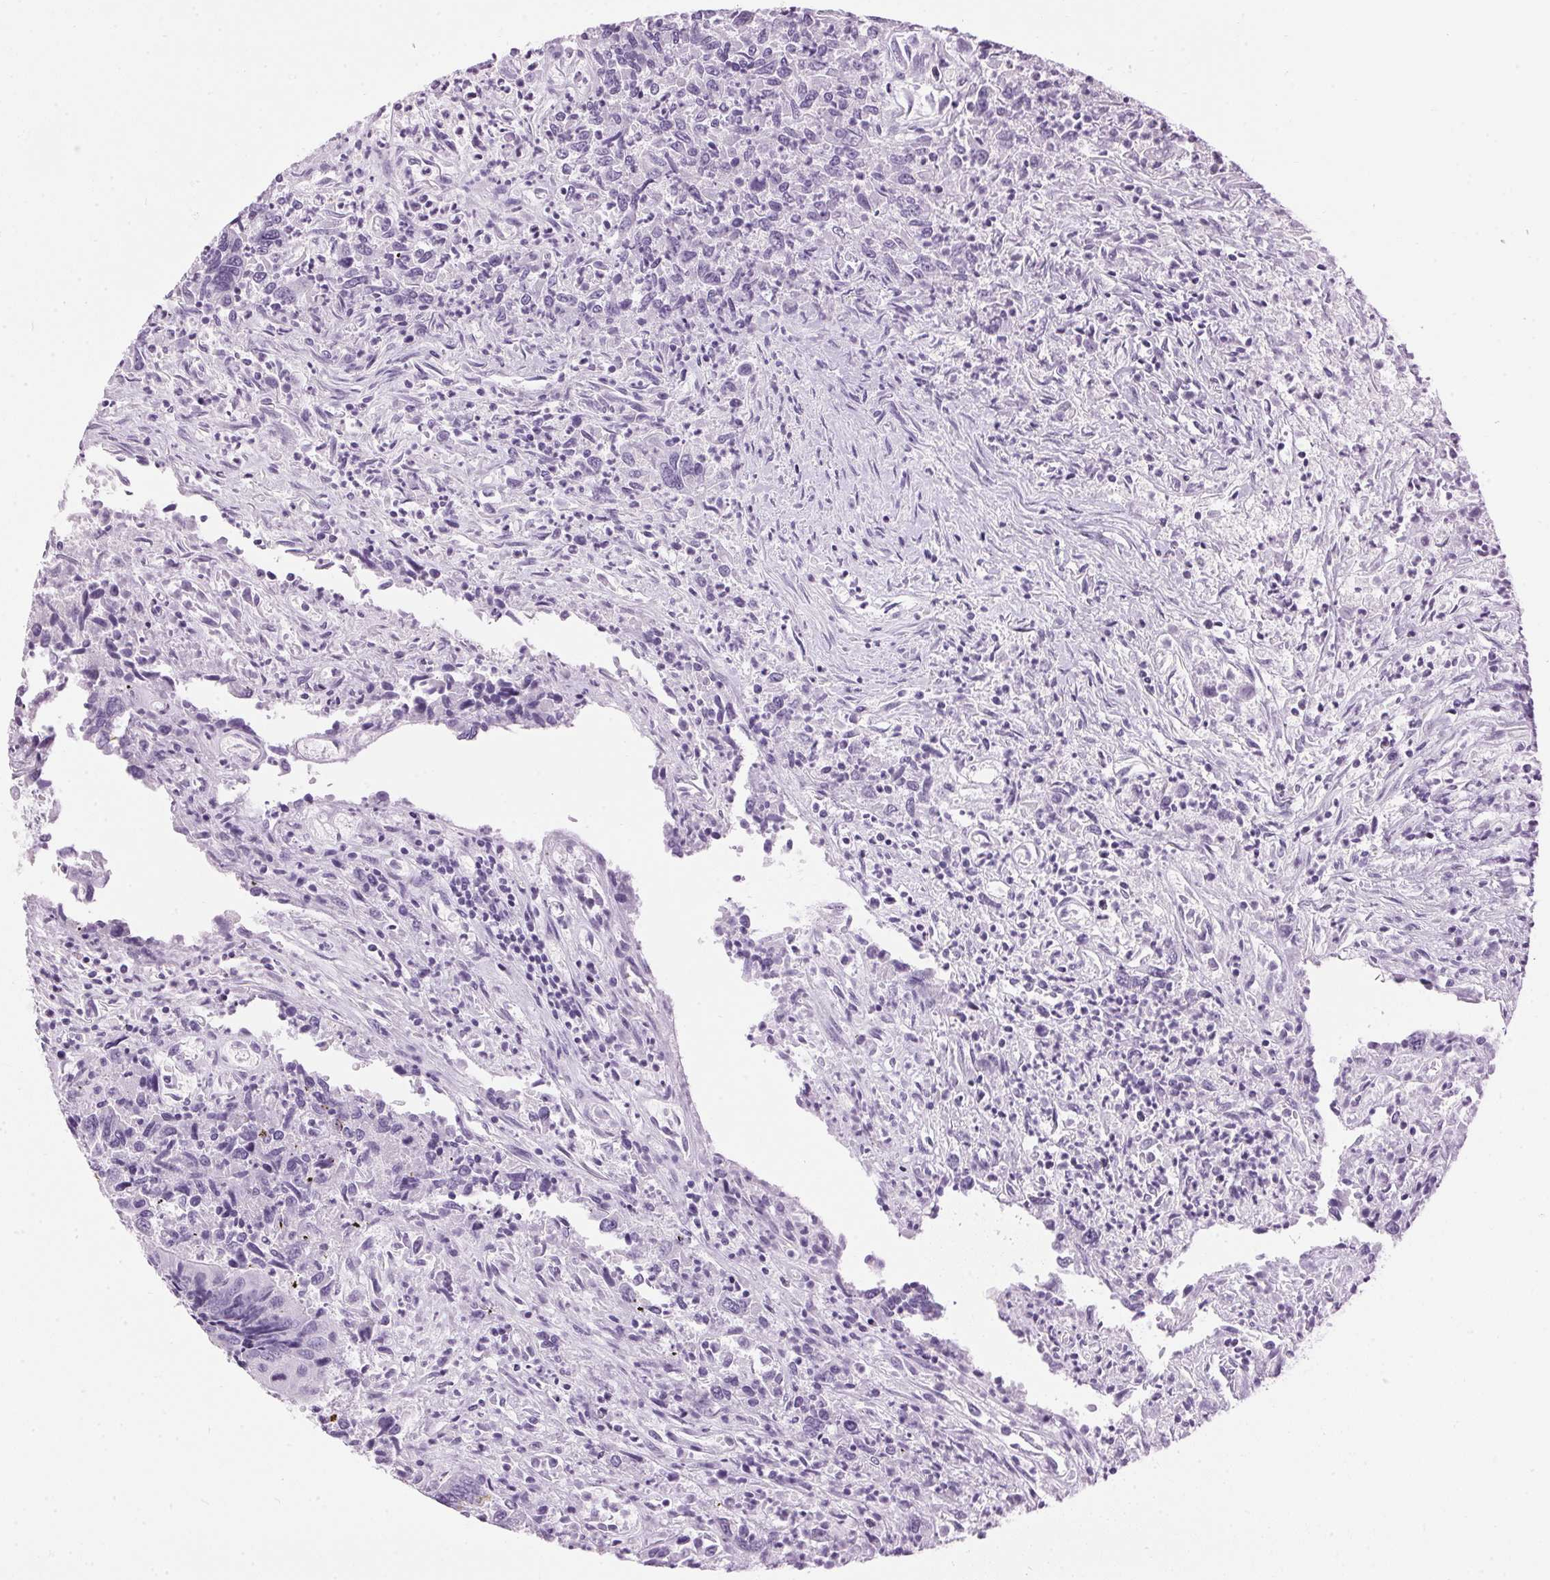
{"staining": {"intensity": "negative", "quantity": "none", "location": "none"}, "tissue": "colorectal cancer", "cell_type": "Tumor cells", "image_type": "cancer", "snomed": [{"axis": "morphology", "description": "Adenocarcinoma, NOS"}, {"axis": "topography", "description": "Colon"}], "caption": "Colorectal adenocarcinoma was stained to show a protein in brown. There is no significant staining in tumor cells.", "gene": "SP7", "patient": {"sex": "female", "age": 67}}